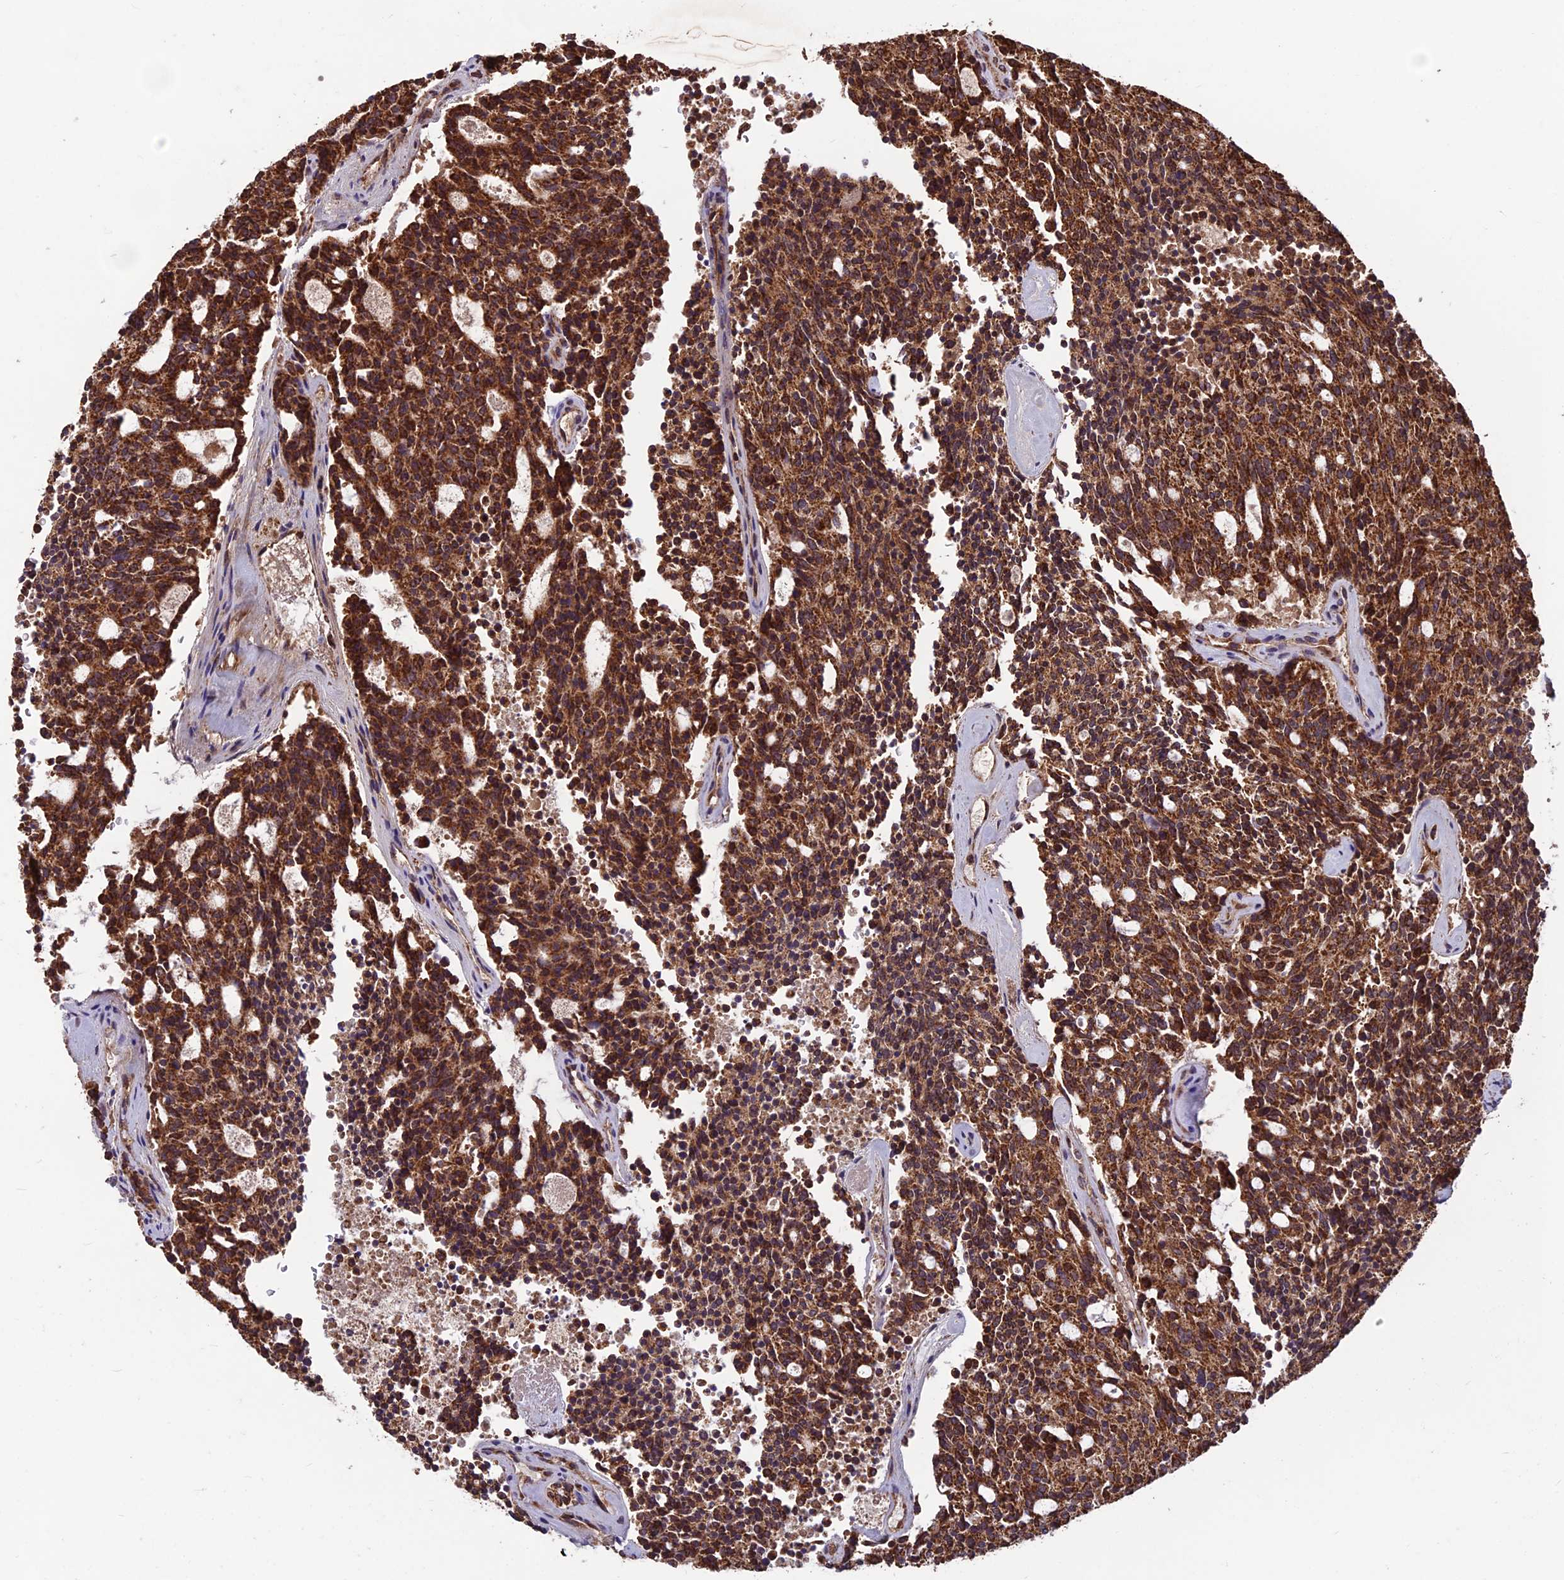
{"staining": {"intensity": "strong", "quantity": ">75%", "location": "cytoplasmic/membranous"}, "tissue": "carcinoid", "cell_type": "Tumor cells", "image_type": "cancer", "snomed": [{"axis": "morphology", "description": "Carcinoid, malignant, NOS"}, {"axis": "topography", "description": "Pancreas"}], "caption": "A photomicrograph of human carcinoid stained for a protein demonstrates strong cytoplasmic/membranous brown staining in tumor cells.", "gene": "CCDC15", "patient": {"sex": "female", "age": 54}}